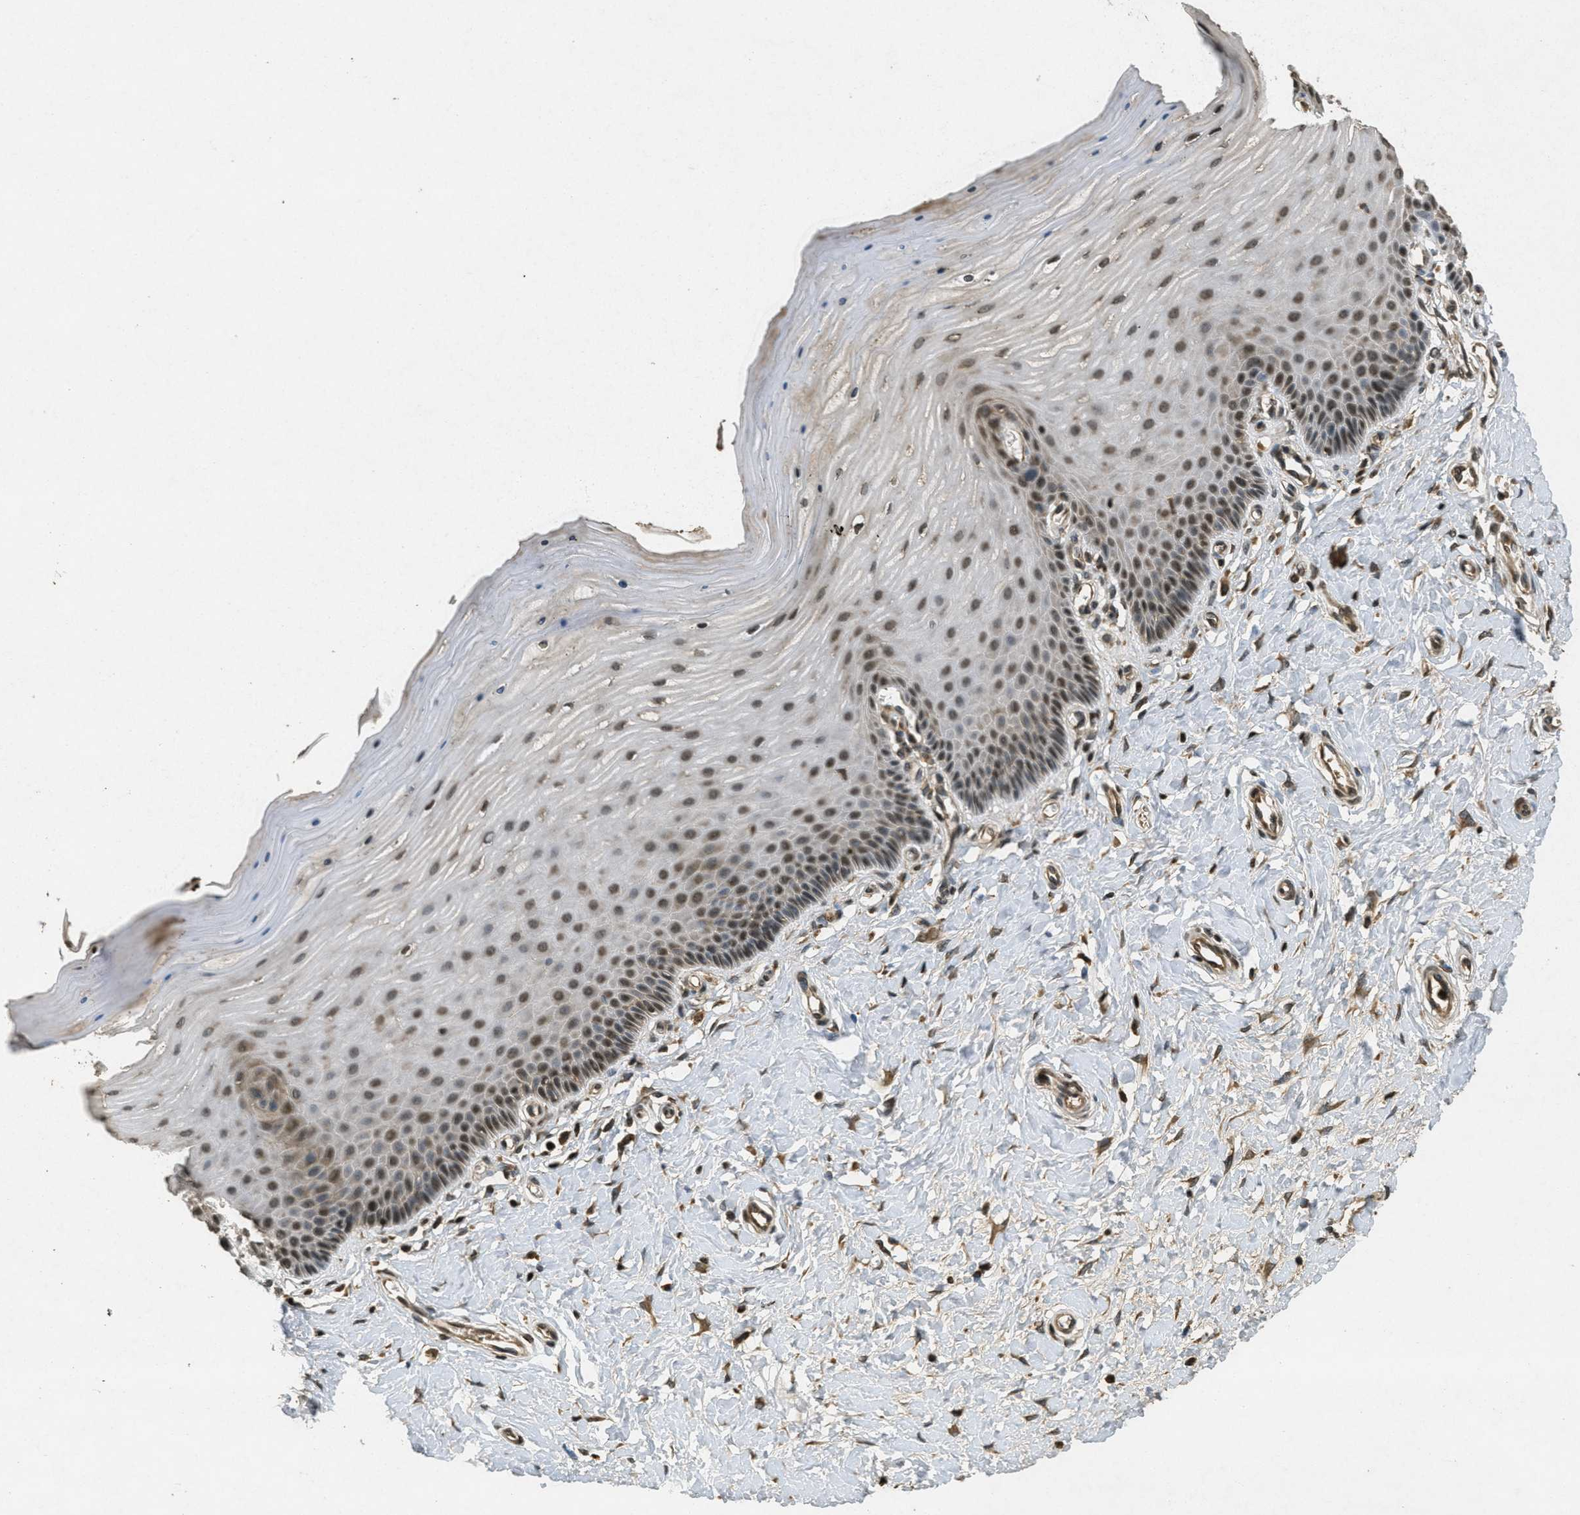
{"staining": {"intensity": "moderate", "quantity": ">75%", "location": "nuclear"}, "tissue": "cervix", "cell_type": "Squamous epithelial cells", "image_type": "normal", "snomed": [{"axis": "morphology", "description": "Normal tissue, NOS"}, {"axis": "topography", "description": "Cervix"}], "caption": "Squamous epithelial cells display medium levels of moderate nuclear staining in approximately >75% of cells in benign cervix.", "gene": "ATG7", "patient": {"sex": "female", "age": 55}}